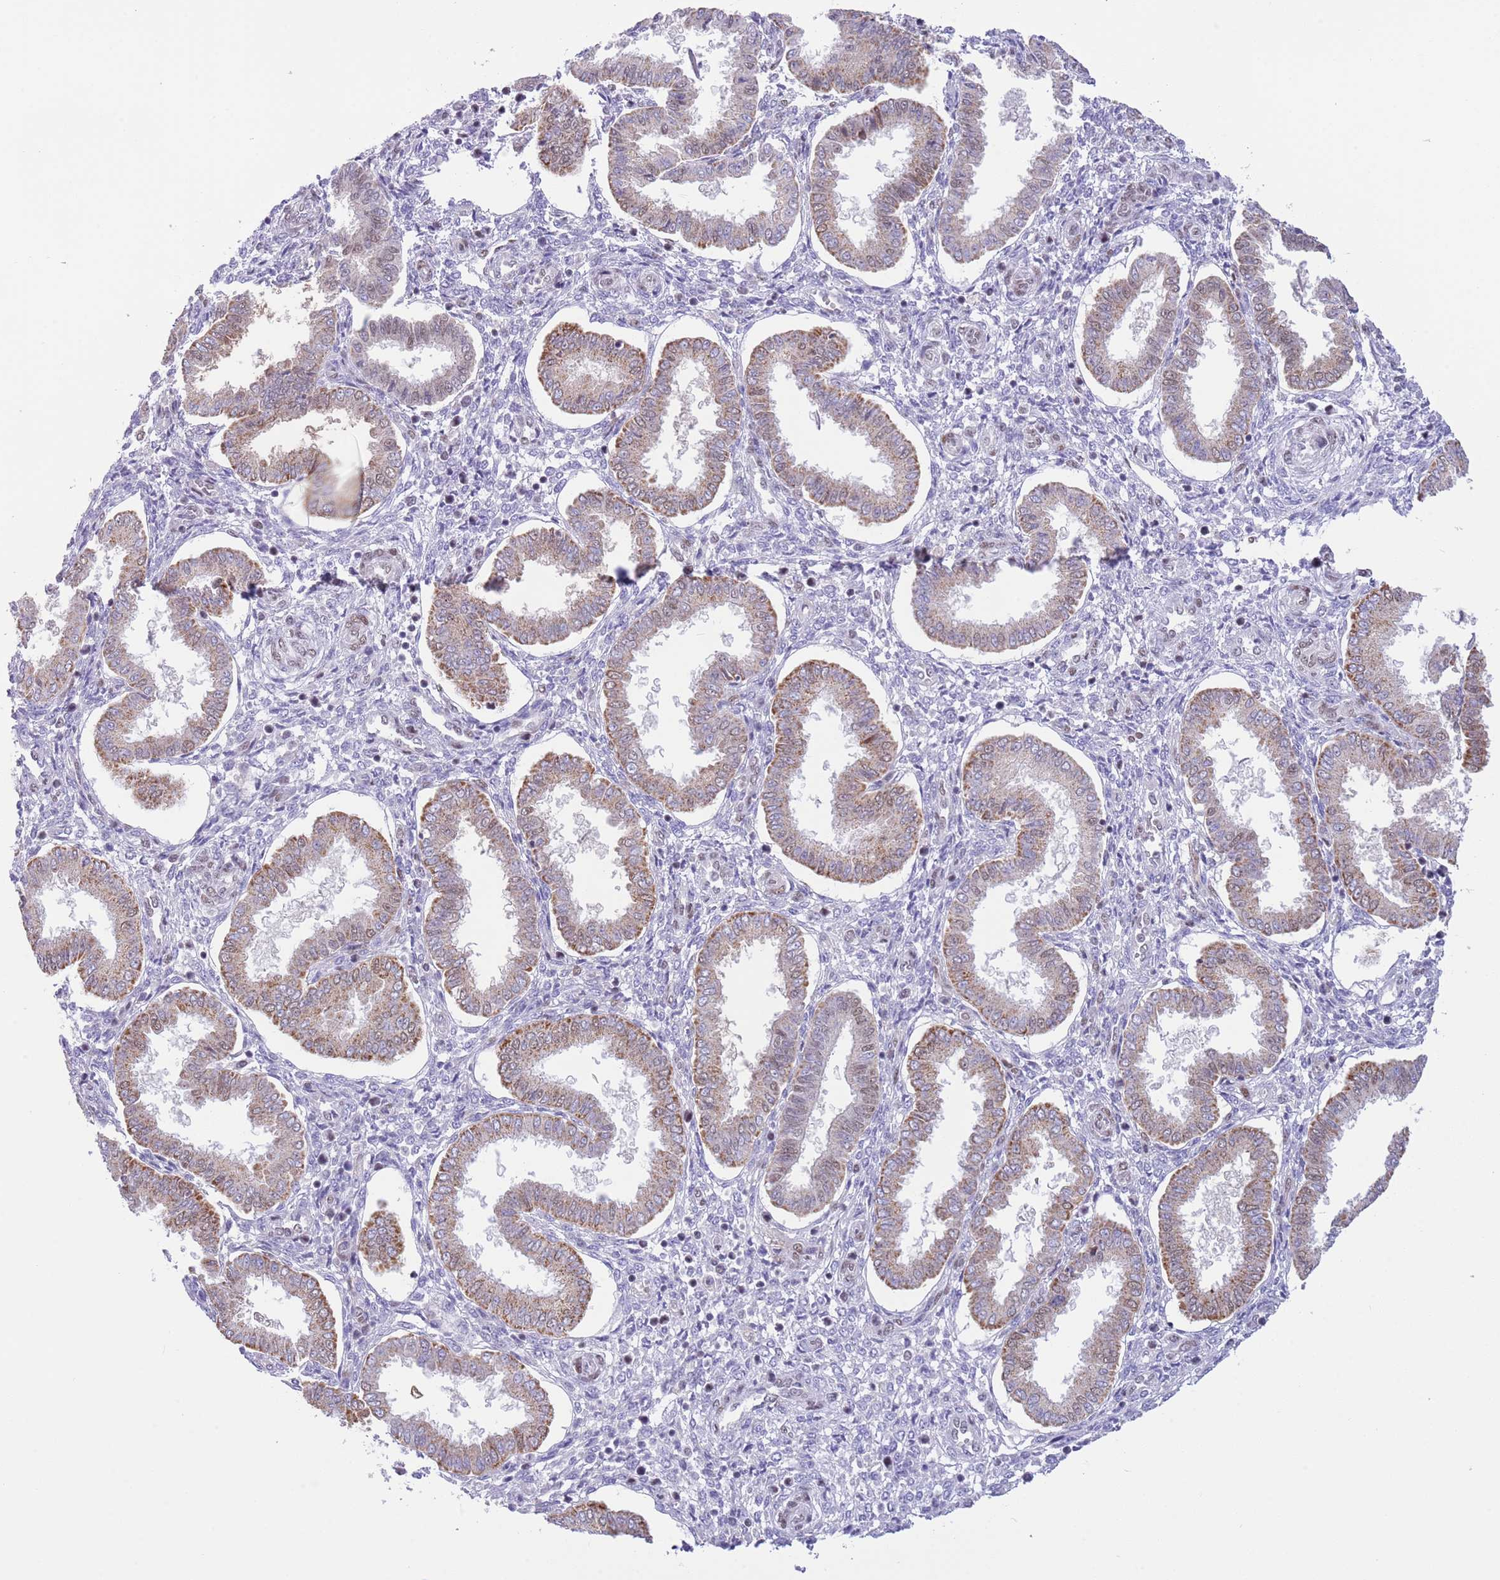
{"staining": {"intensity": "negative", "quantity": "none", "location": "none"}, "tissue": "endometrium", "cell_type": "Cells in endometrial stroma", "image_type": "normal", "snomed": [{"axis": "morphology", "description": "Normal tissue, NOS"}, {"axis": "topography", "description": "Endometrium"}], "caption": "High magnification brightfield microscopy of normal endometrium stained with DAB (3,3'-diaminobenzidine) (brown) and counterstained with hematoxylin (blue): cells in endometrial stroma show no significant staining. (Brightfield microscopy of DAB immunohistochemistry (IHC) at high magnification).", "gene": "RFX1", "patient": {"sex": "female", "age": 24}}